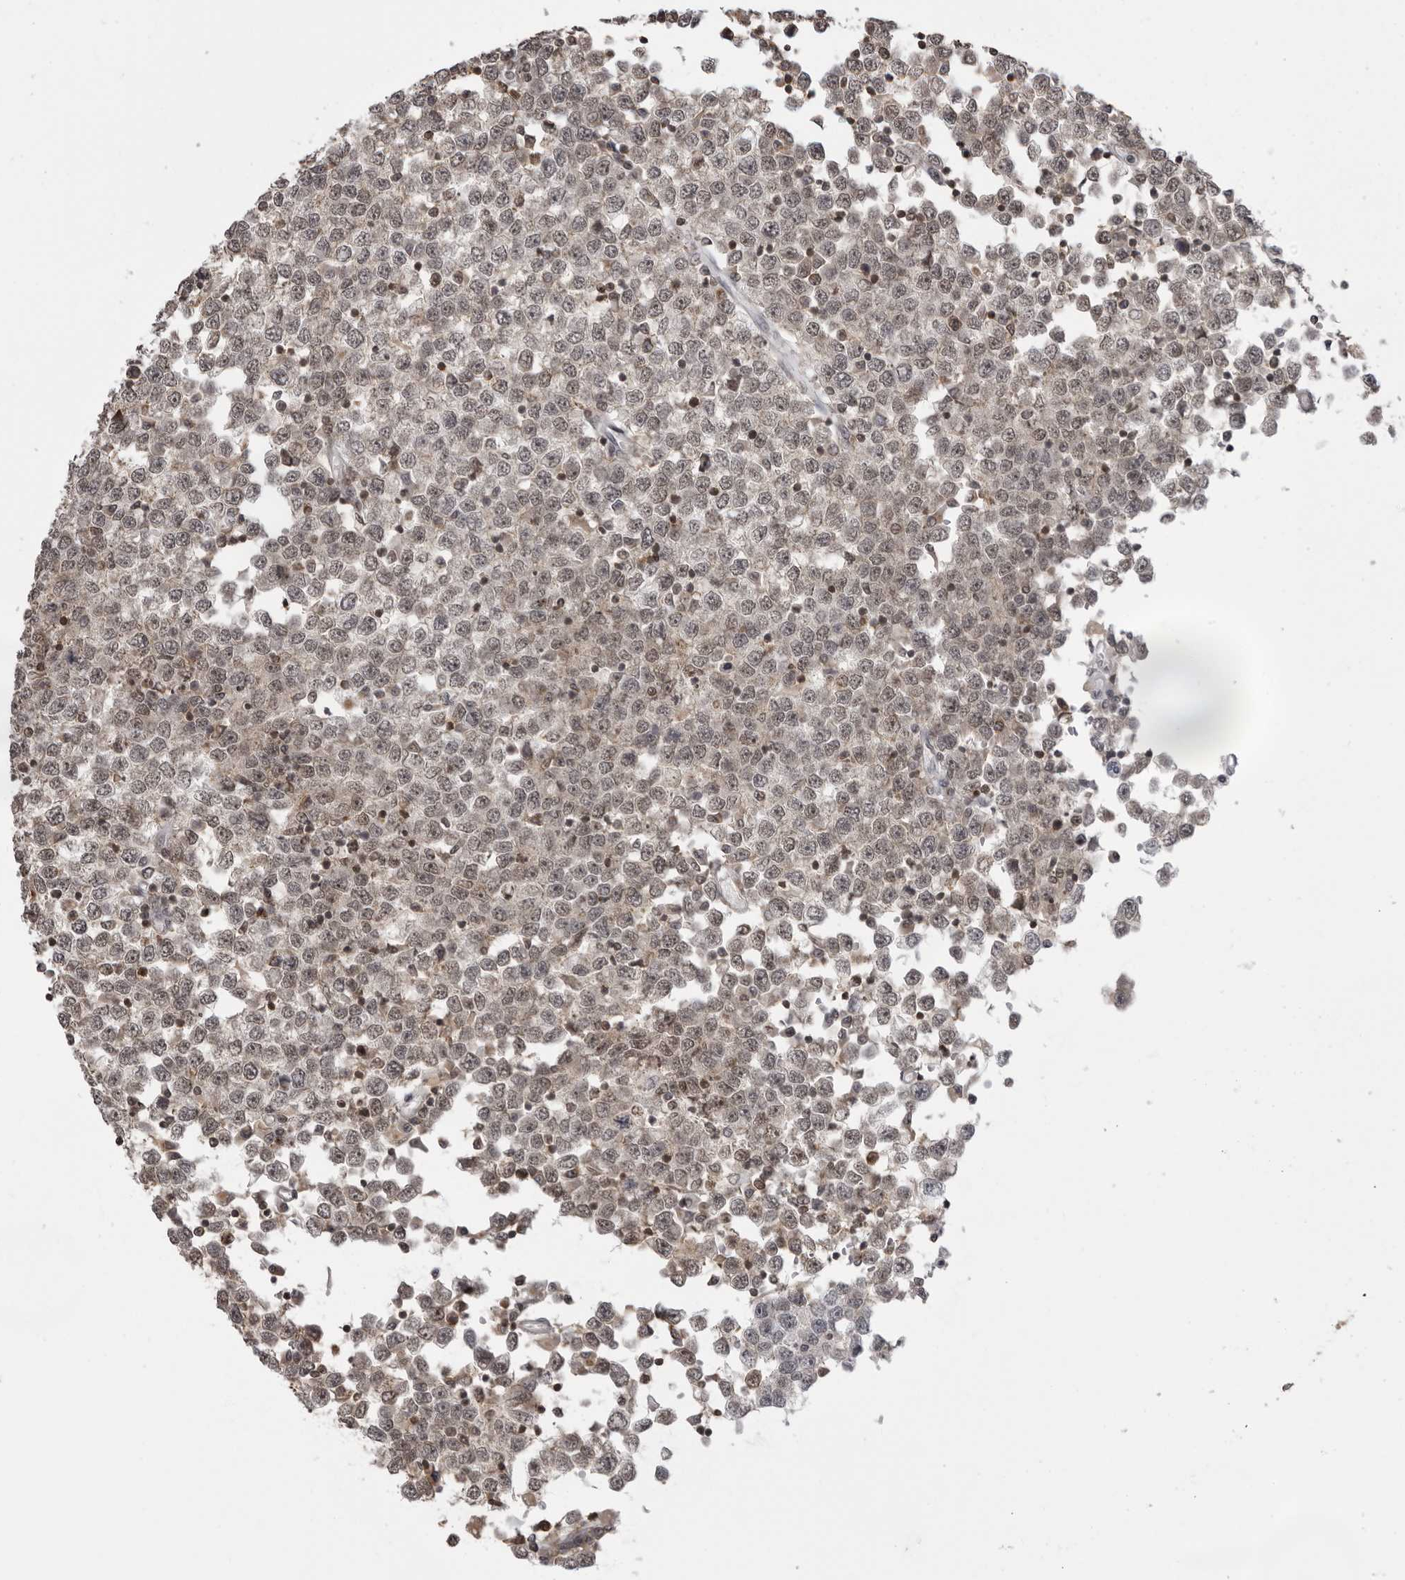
{"staining": {"intensity": "weak", "quantity": ">75%", "location": "cytoplasmic/membranous,nuclear"}, "tissue": "testis cancer", "cell_type": "Tumor cells", "image_type": "cancer", "snomed": [{"axis": "morphology", "description": "Seminoma, NOS"}, {"axis": "topography", "description": "Testis"}], "caption": "Testis cancer (seminoma) tissue exhibits weak cytoplasmic/membranous and nuclear expression in about >75% of tumor cells, visualized by immunohistochemistry. Using DAB (brown) and hematoxylin (blue) stains, captured at high magnification using brightfield microscopy.", "gene": "PDCL3", "patient": {"sex": "male", "age": 65}}